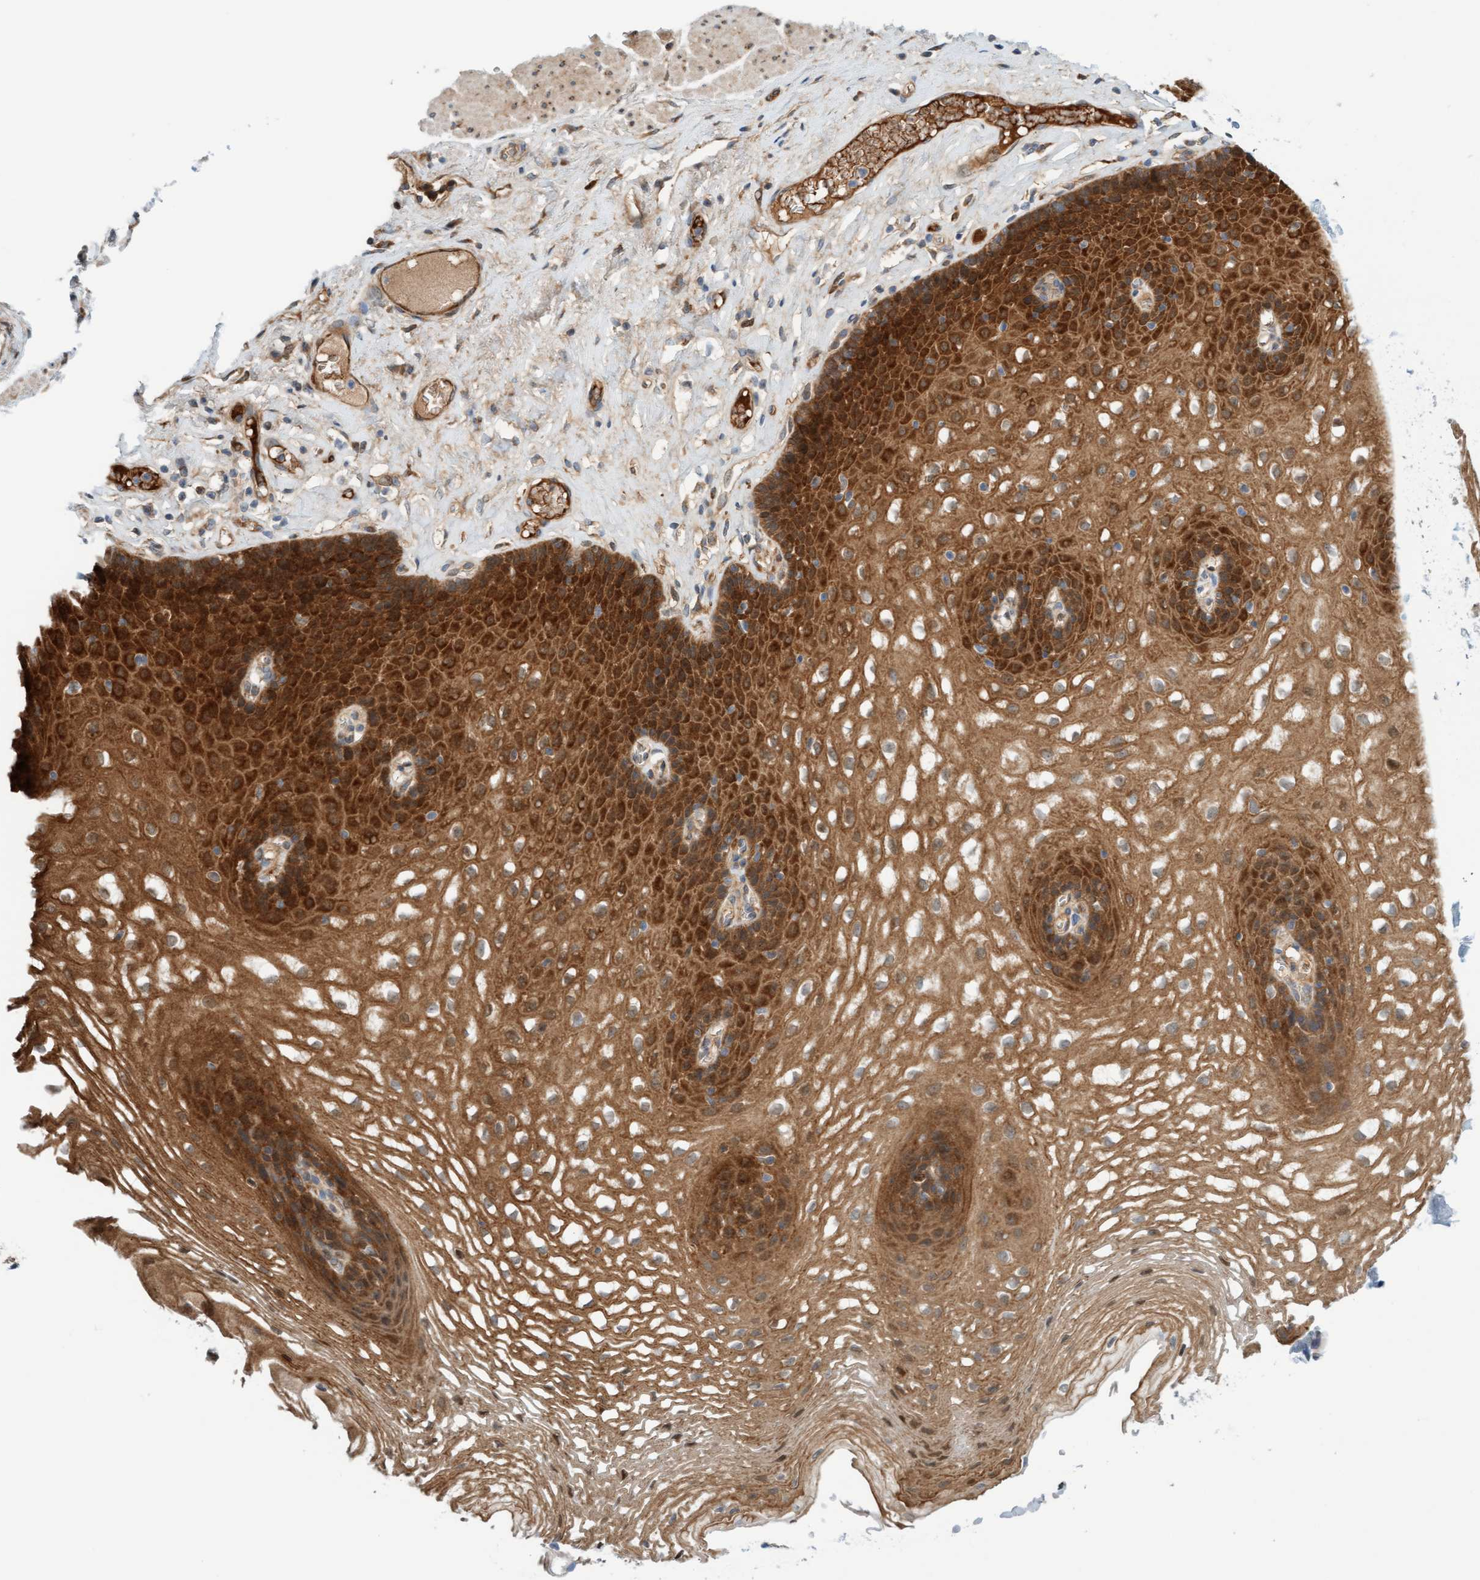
{"staining": {"intensity": "strong", "quantity": ">75%", "location": "cytoplasmic/membranous"}, "tissue": "esophagus", "cell_type": "Squamous epithelial cells", "image_type": "normal", "snomed": [{"axis": "morphology", "description": "Normal tissue, NOS"}, {"axis": "topography", "description": "Esophagus"}], "caption": "Protein staining by immunohistochemistry shows strong cytoplasmic/membranous staining in approximately >75% of squamous epithelial cells in unremarkable esophagus.", "gene": "EIF4EBP1", "patient": {"sex": "female", "age": 66}}